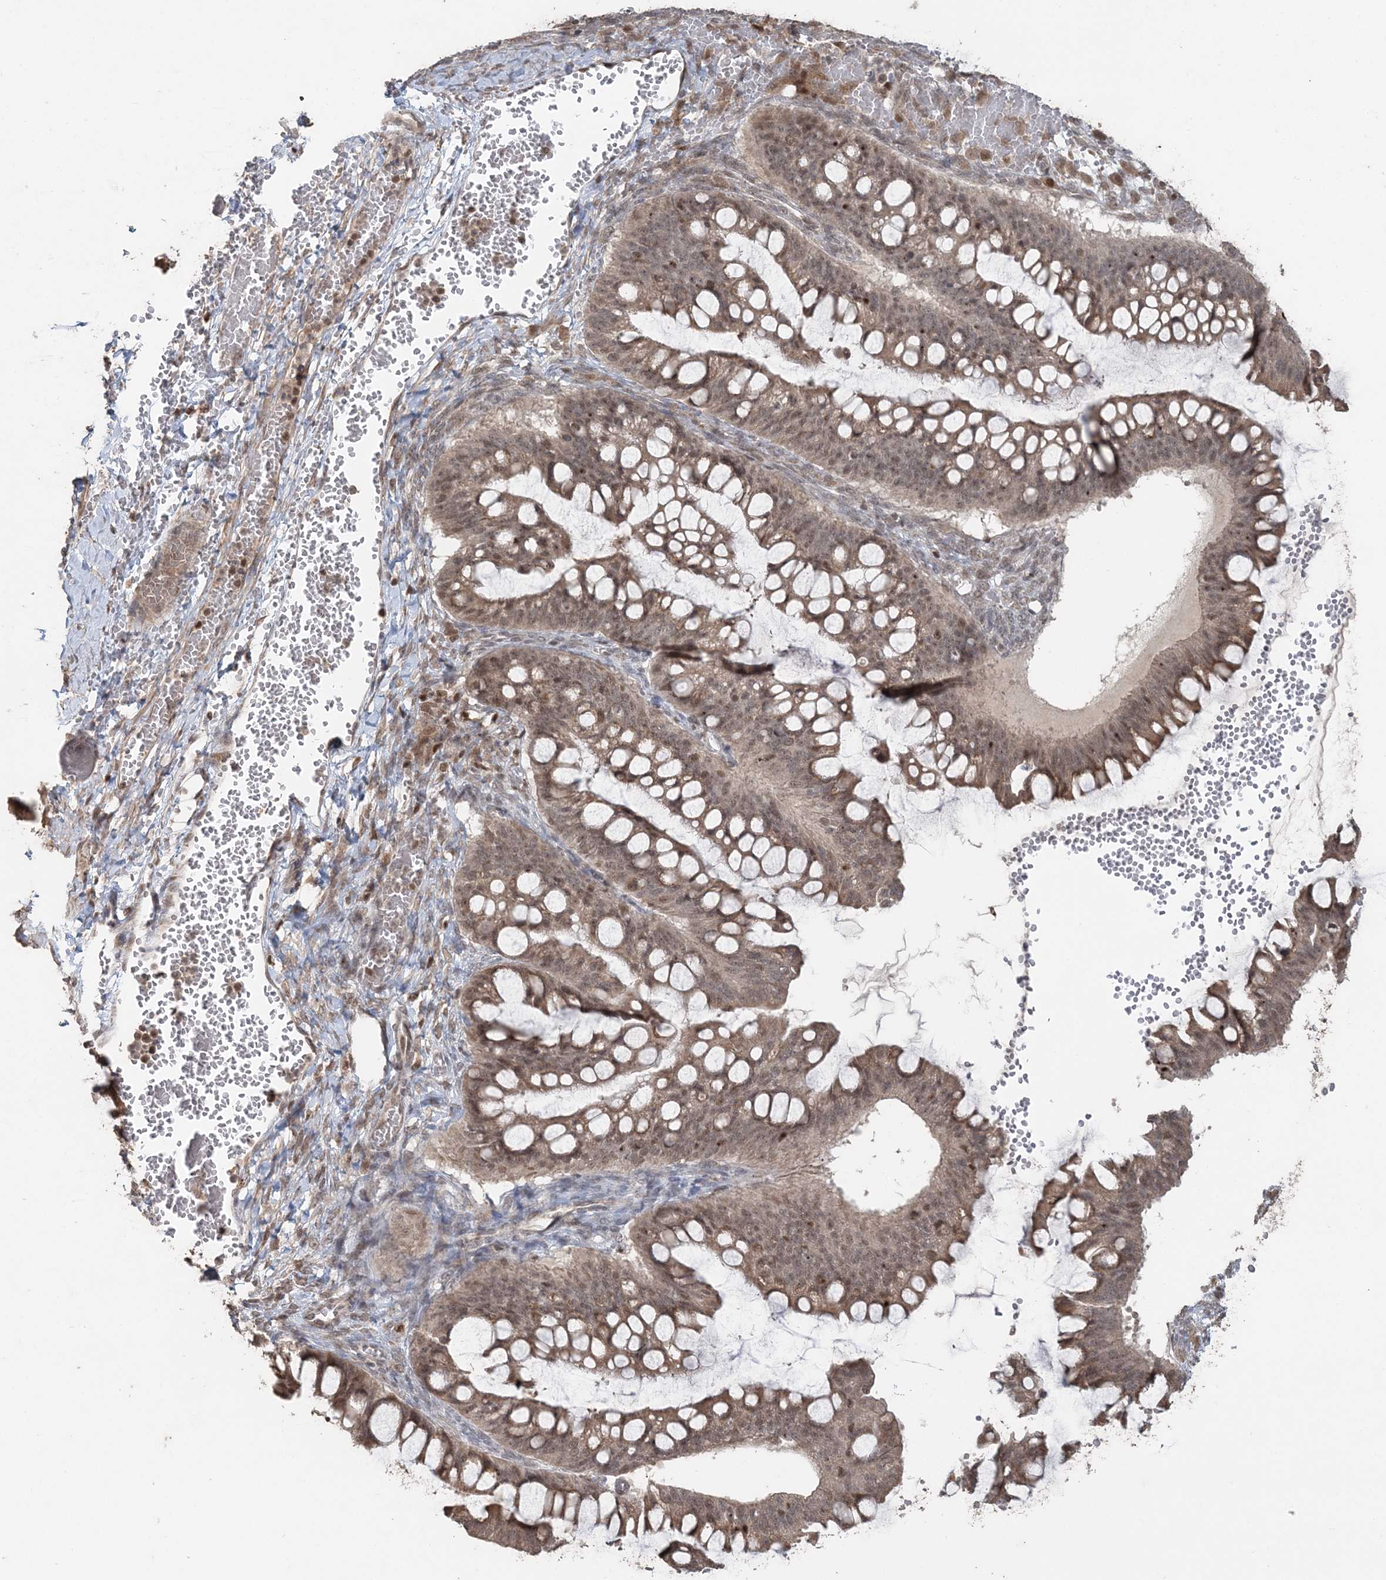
{"staining": {"intensity": "moderate", "quantity": ">75%", "location": "cytoplasmic/membranous,nuclear"}, "tissue": "ovarian cancer", "cell_type": "Tumor cells", "image_type": "cancer", "snomed": [{"axis": "morphology", "description": "Cystadenocarcinoma, mucinous, NOS"}, {"axis": "topography", "description": "Ovary"}], "caption": "Protein staining of ovarian mucinous cystadenocarcinoma tissue shows moderate cytoplasmic/membranous and nuclear staining in approximately >75% of tumor cells.", "gene": "SLU7", "patient": {"sex": "female", "age": 73}}